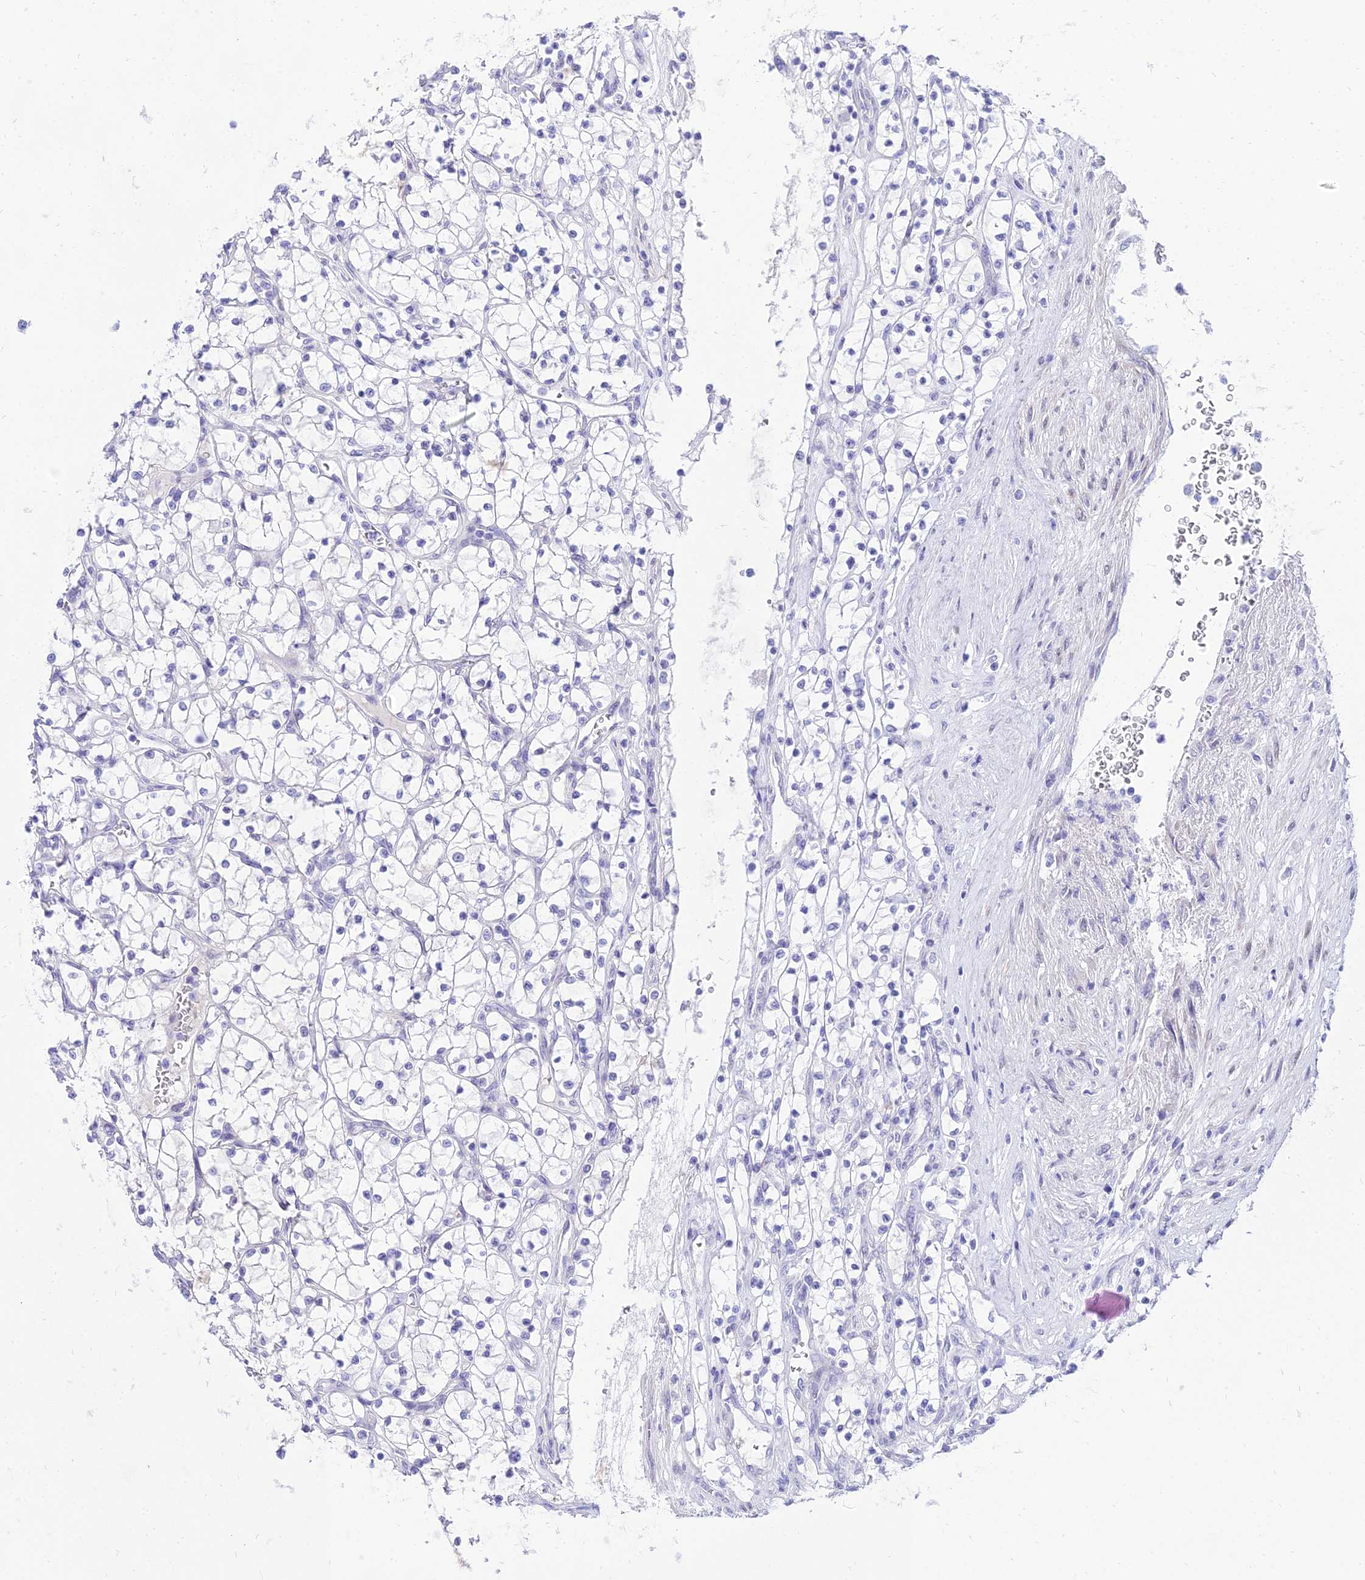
{"staining": {"intensity": "negative", "quantity": "none", "location": "none"}, "tissue": "renal cancer", "cell_type": "Tumor cells", "image_type": "cancer", "snomed": [{"axis": "morphology", "description": "Adenocarcinoma, NOS"}, {"axis": "topography", "description": "Kidney"}], "caption": "Immunohistochemistry of renal cancer shows no positivity in tumor cells.", "gene": "TAC3", "patient": {"sex": "female", "age": 69}}